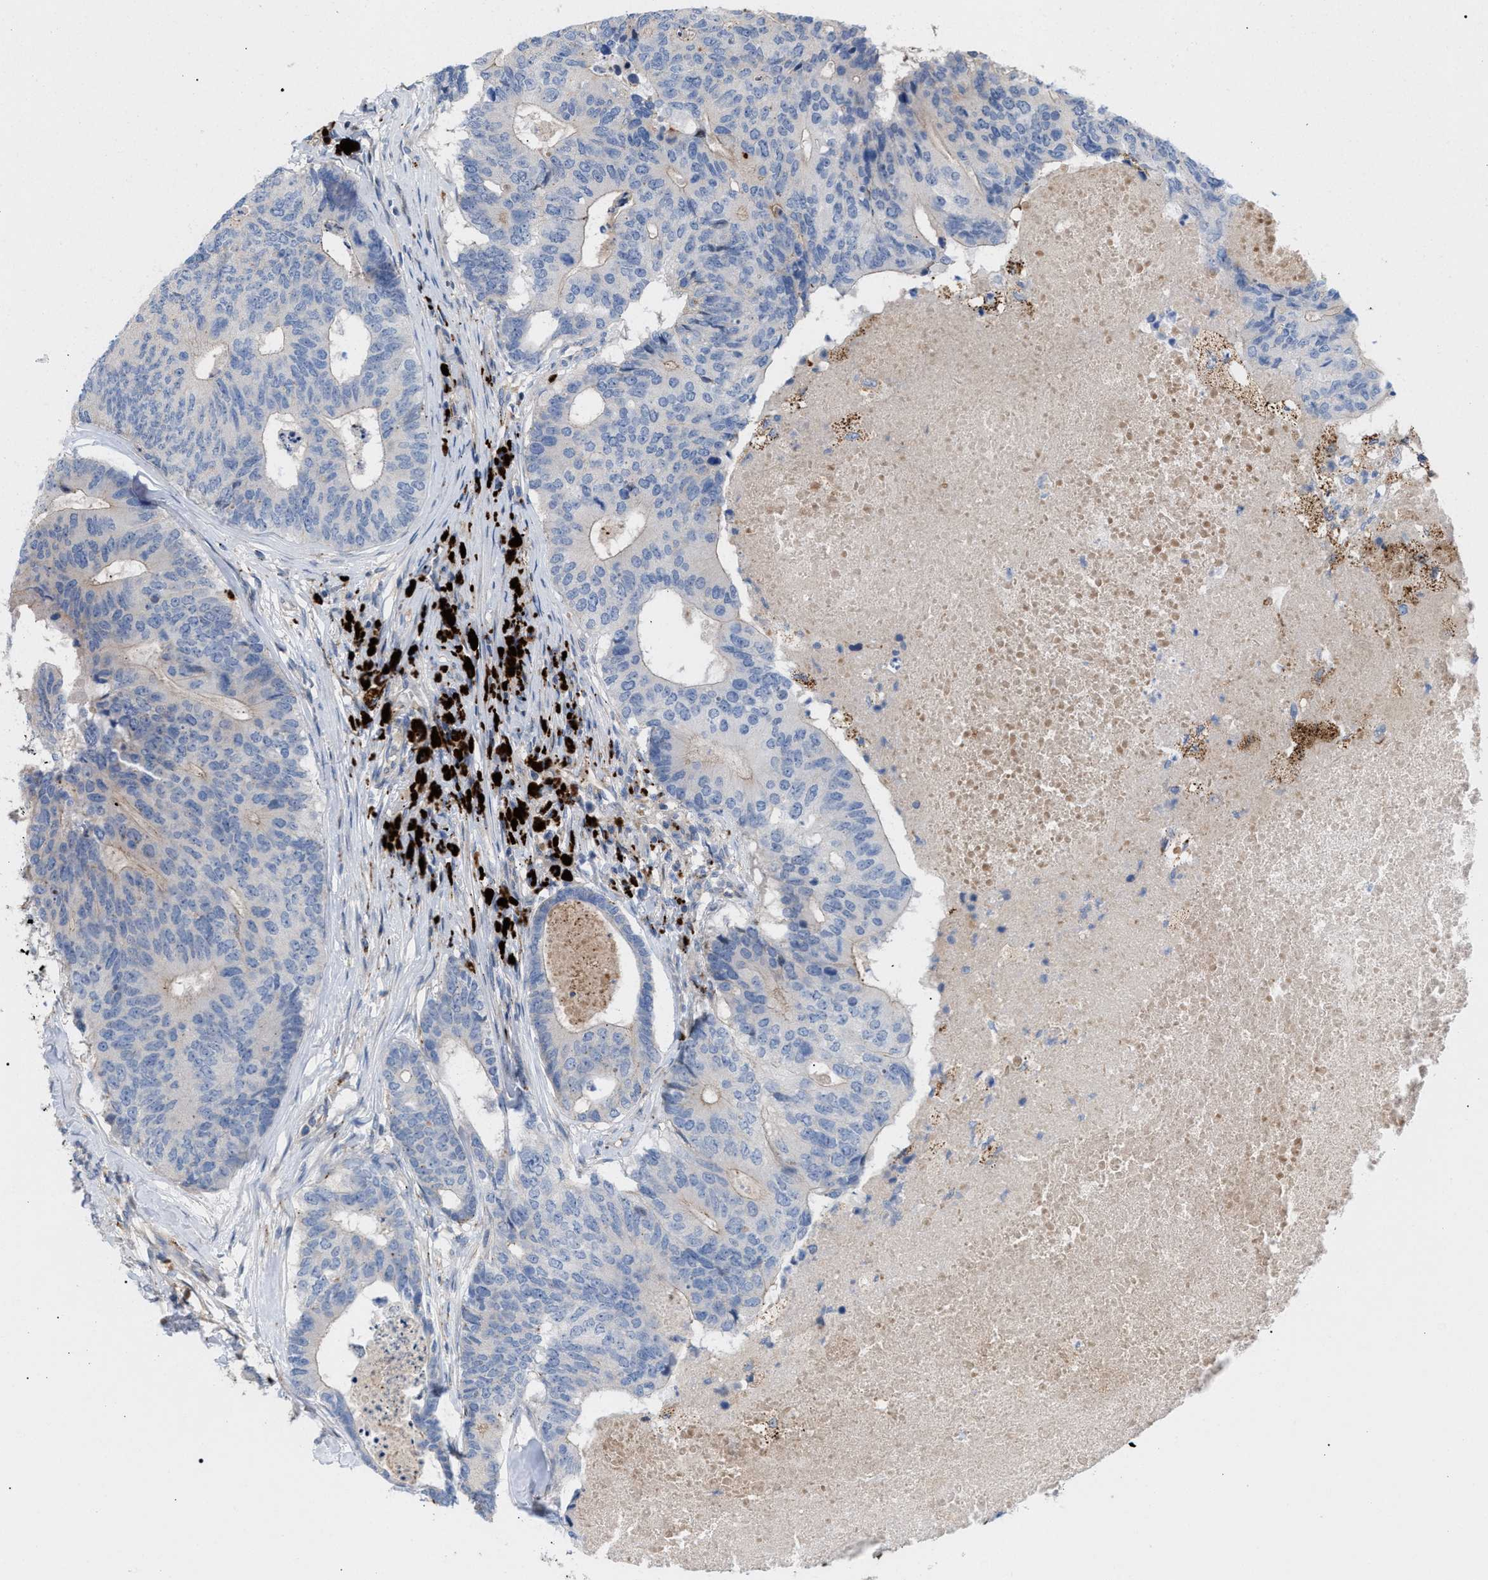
{"staining": {"intensity": "negative", "quantity": "none", "location": "none"}, "tissue": "colorectal cancer", "cell_type": "Tumor cells", "image_type": "cancer", "snomed": [{"axis": "morphology", "description": "Adenocarcinoma, NOS"}, {"axis": "topography", "description": "Colon"}], "caption": "DAB immunohistochemical staining of human adenocarcinoma (colorectal) shows no significant positivity in tumor cells.", "gene": "MBTD1", "patient": {"sex": "female", "age": 67}}